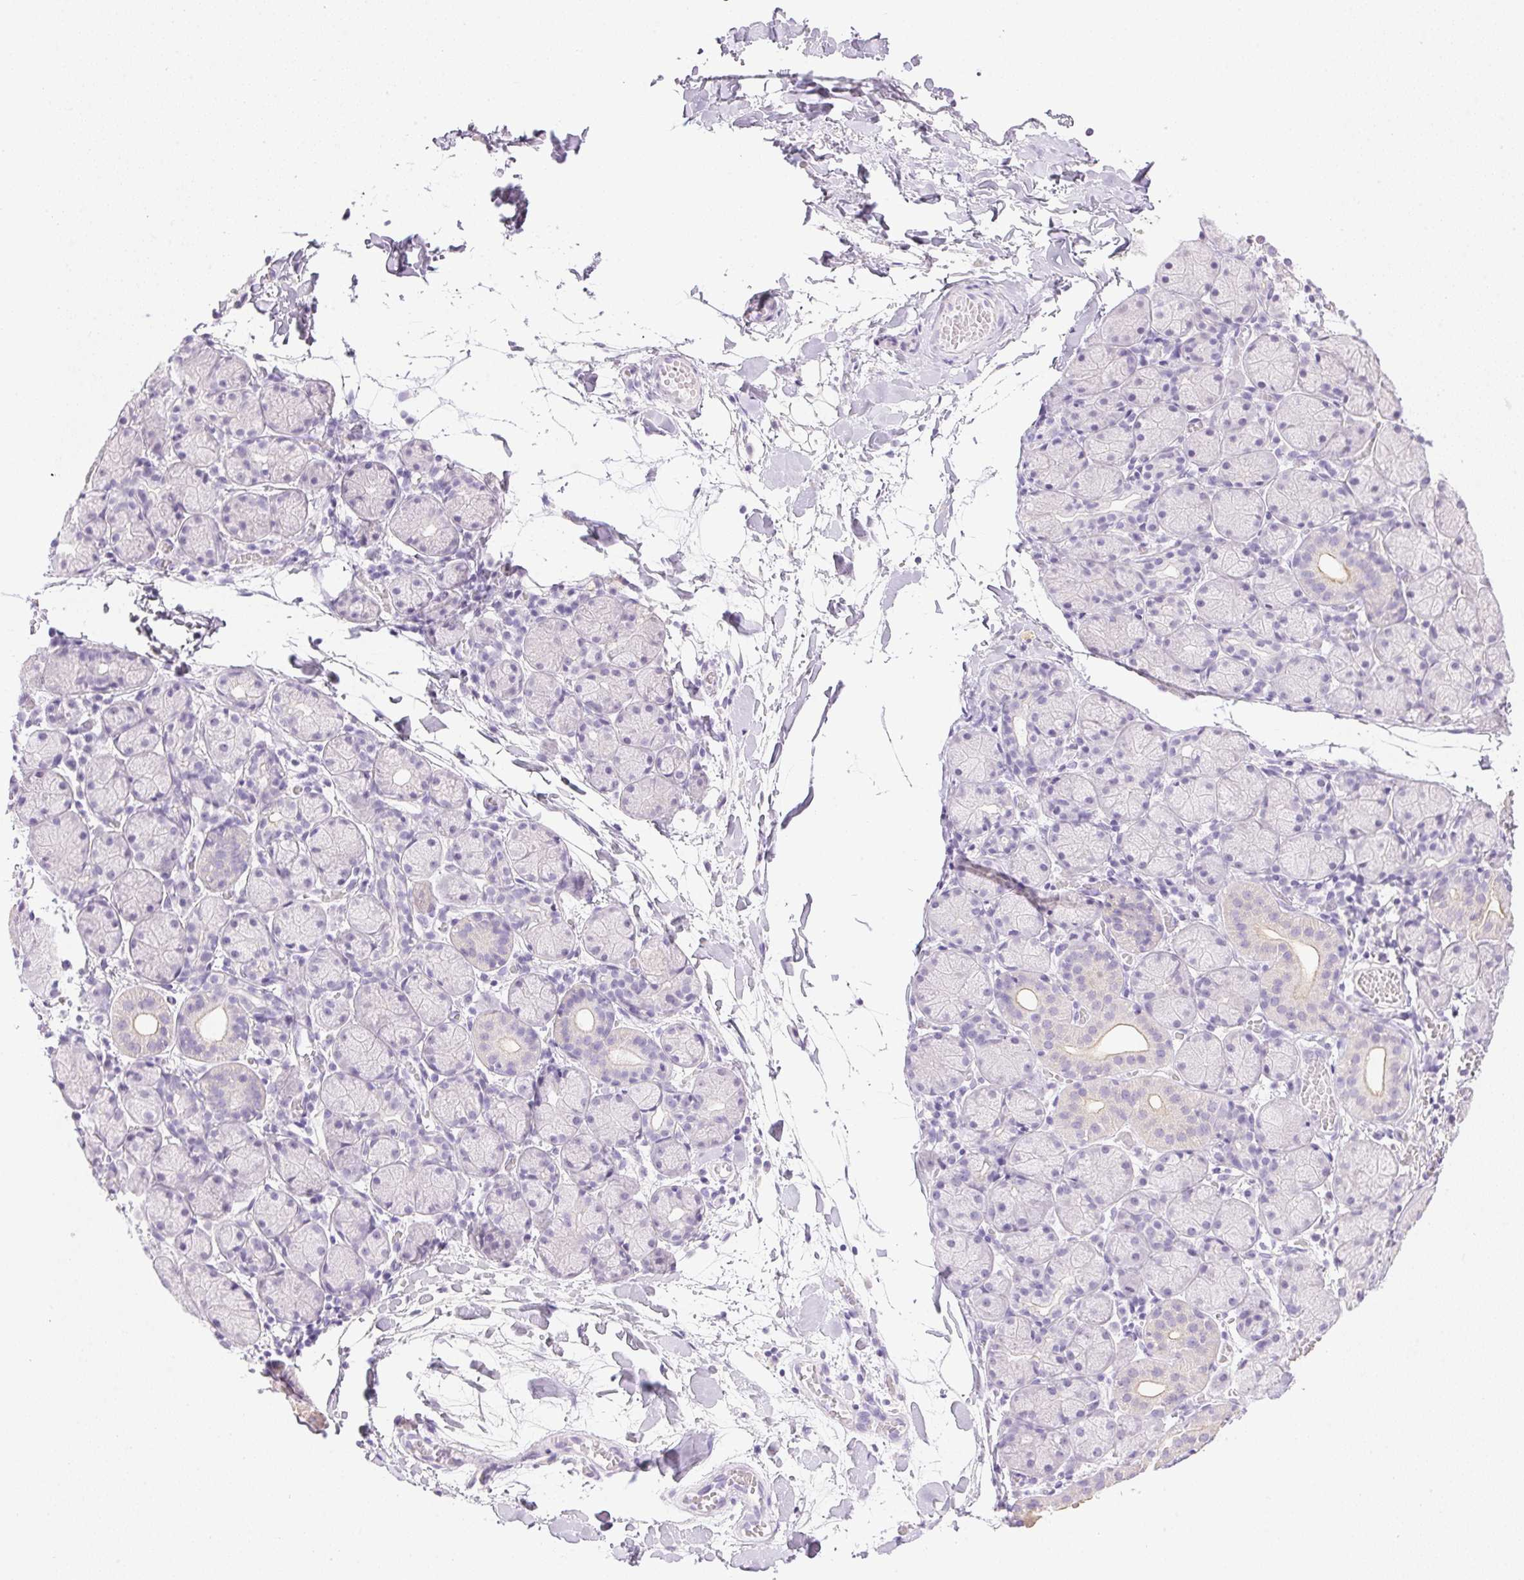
{"staining": {"intensity": "weak", "quantity": "<25%", "location": "cytoplasmic/membranous"}, "tissue": "salivary gland", "cell_type": "Glandular cells", "image_type": "normal", "snomed": [{"axis": "morphology", "description": "Normal tissue, NOS"}, {"axis": "topography", "description": "Salivary gland"}], "caption": "Immunohistochemistry (IHC) photomicrograph of unremarkable salivary gland: human salivary gland stained with DAB (3,3'-diaminobenzidine) exhibits no significant protein positivity in glandular cells. (Brightfield microscopy of DAB (3,3'-diaminobenzidine) IHC at high magnification).", "gene": "ATP6V1G3", "patient": {"sex": "female", "age": 24}}